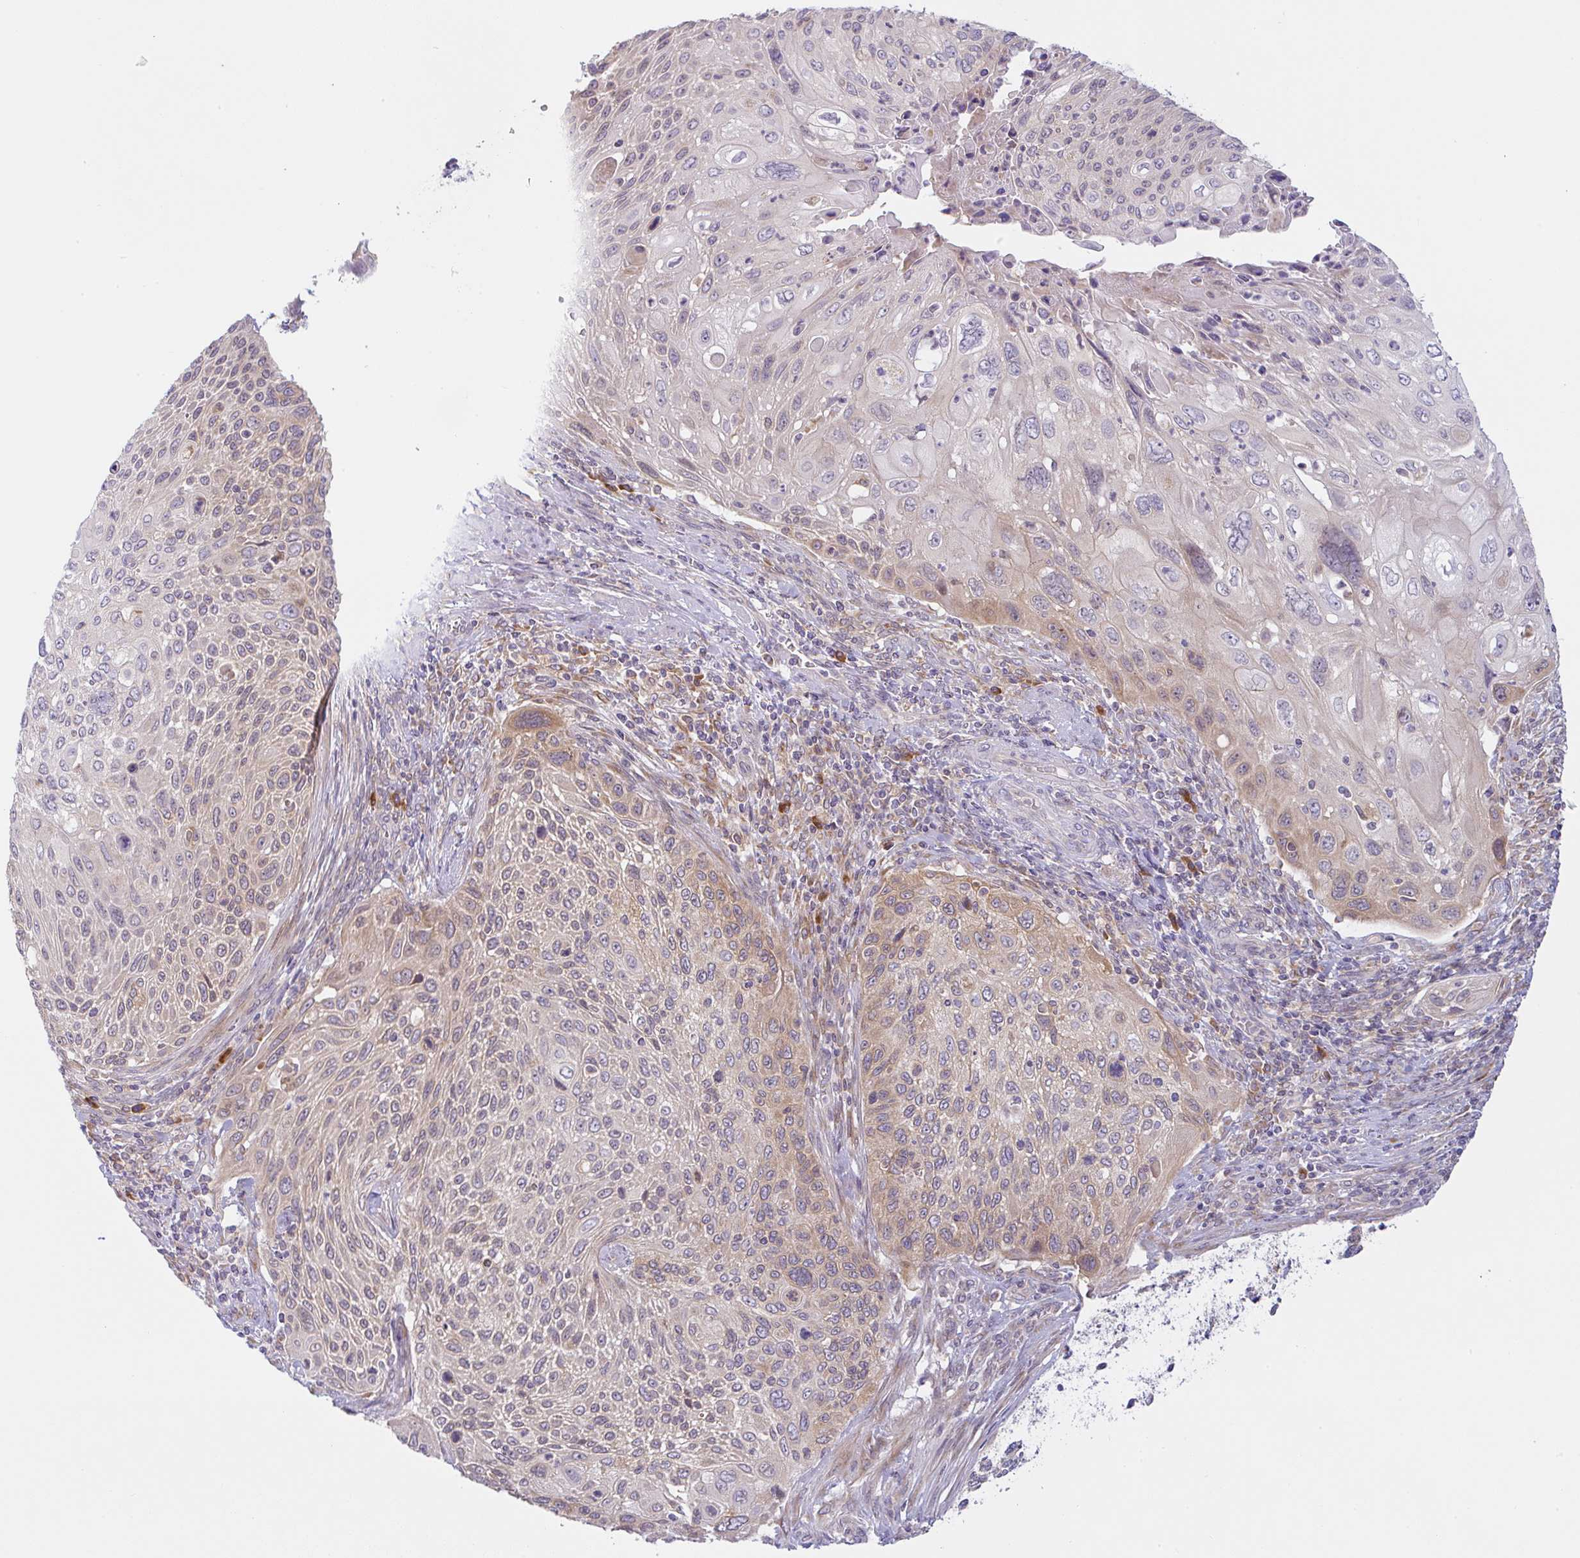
{"staining": {"intensity": "weak", "quantity": "25%-75%", "location": "cytoplasmic/membranous"}, "tissue": "cervical cancer", "cell_type": "Tumor cells", "image_type": "cancer", "snomed": [{"axis": "morphology", "description": "Squamous cell carcinoma, NOS"}, {"axis": "topography", "description": "Cervix"}], "caption": "High-power microscopy captured an immunohistochemistry (IHC) photomicrograph of squamous cell carcinoma (cervical), revealing weak cytoplasmic/membranous expression in approximately 25%-75% of tumor cells.", "gene": "DERL2", "patient": {"sex": "female", "age": 70}}